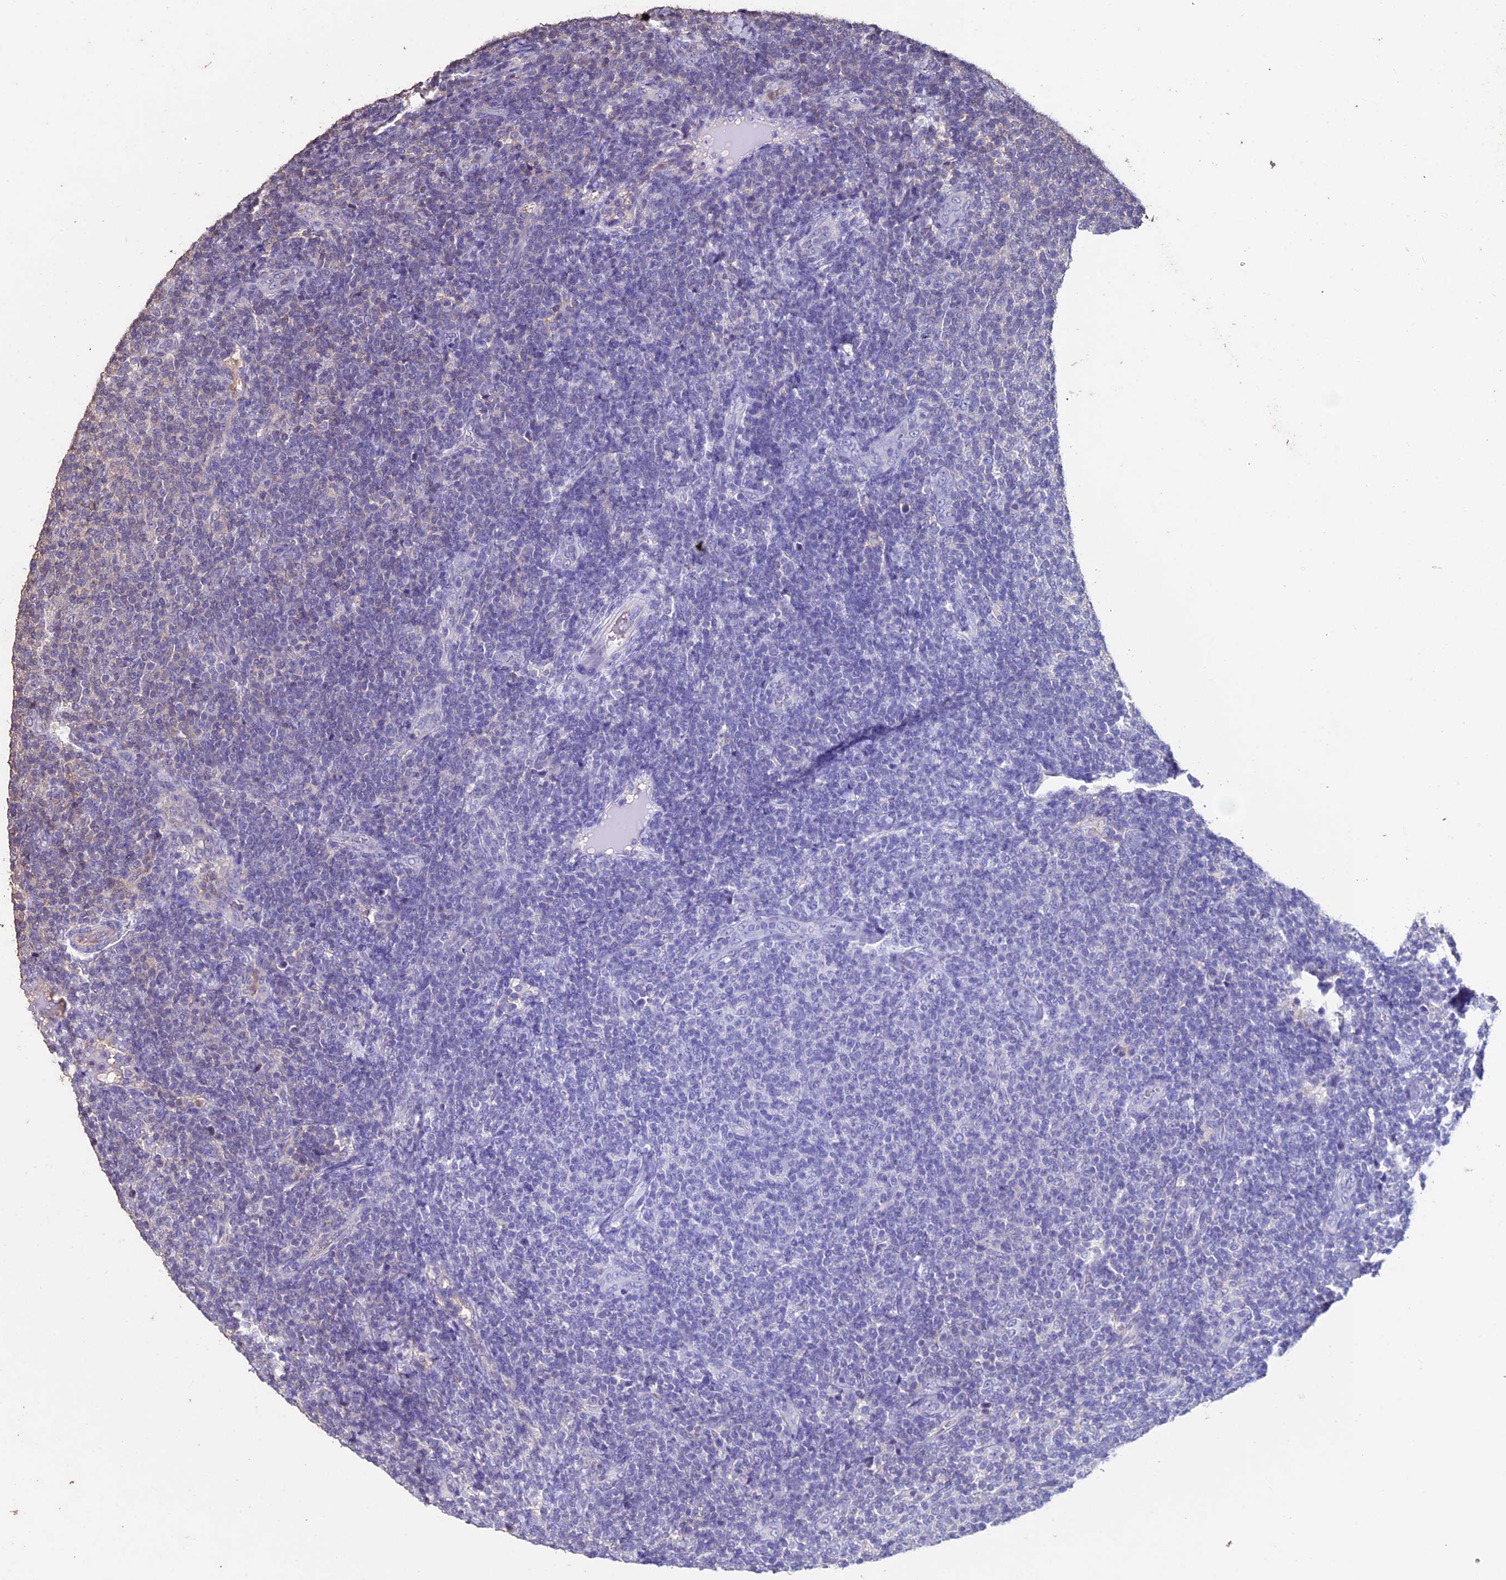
{"staining": {"intensity": "negative", "quantity": "none", "location": "none"}, "tissue": "lymphoma", "cell_type": "Tumor cells", "image_type": "cancer", "snomed": [{"axis": "morphology", "description": "Malignant lymphoma, non-Hodgkin's type, Low grade"}, {"axis": "topography", "description": "Lymph node"}], "caption": "The histopathology image exhibits no staining of tumor cells in lymphoma.", "gene": "USB1", "patient": {"sex": "male", "age": 66}}